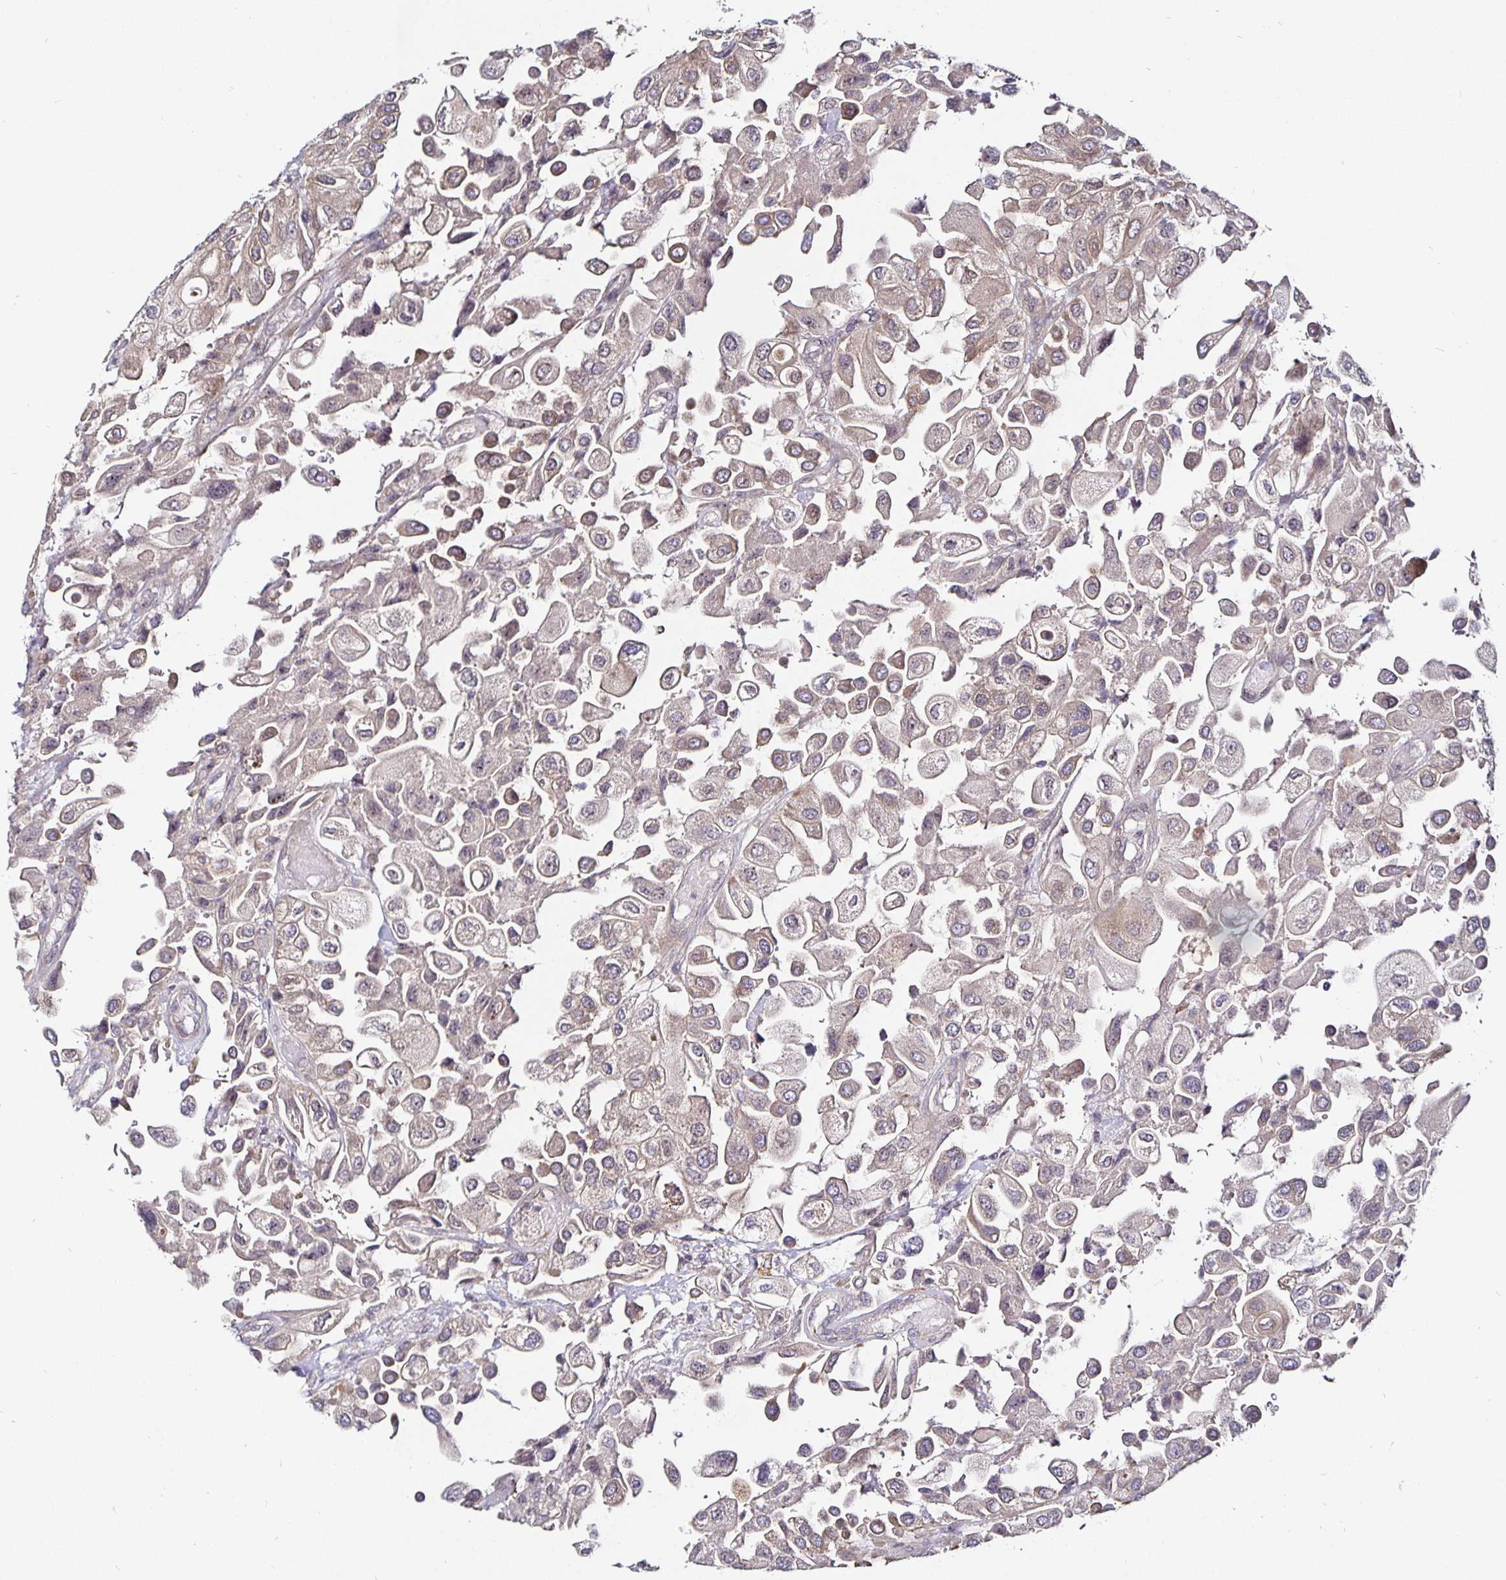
{"staining": {"intensity": "moderate", "quantity": ">75%", "location": "cytoplasmic/membranous,nuclear"}, "tissue": "urothelial cancer", "cell_type": "Tumor cells", "image_type": "cancer", "snomed": [{"axis": "morphology", "description": "Urothelial carcinoma, High grade"}, {"axis": "topography", "description": "Urinary bladder"}], "caption": "Immunohistochemistry photomicrograph of neoplastic tissue: high-grade urothelial carcinoma stained using IHC shows medium levels of moderate protein expression localized specifically in the cytoplasmic/membranous and nuclear of tumor cells, appearing as a cytoplasmic/membranous and nuclear brown color.", "gene": "CYP27A1", "patient": {"sex": "female", "age": 64}}